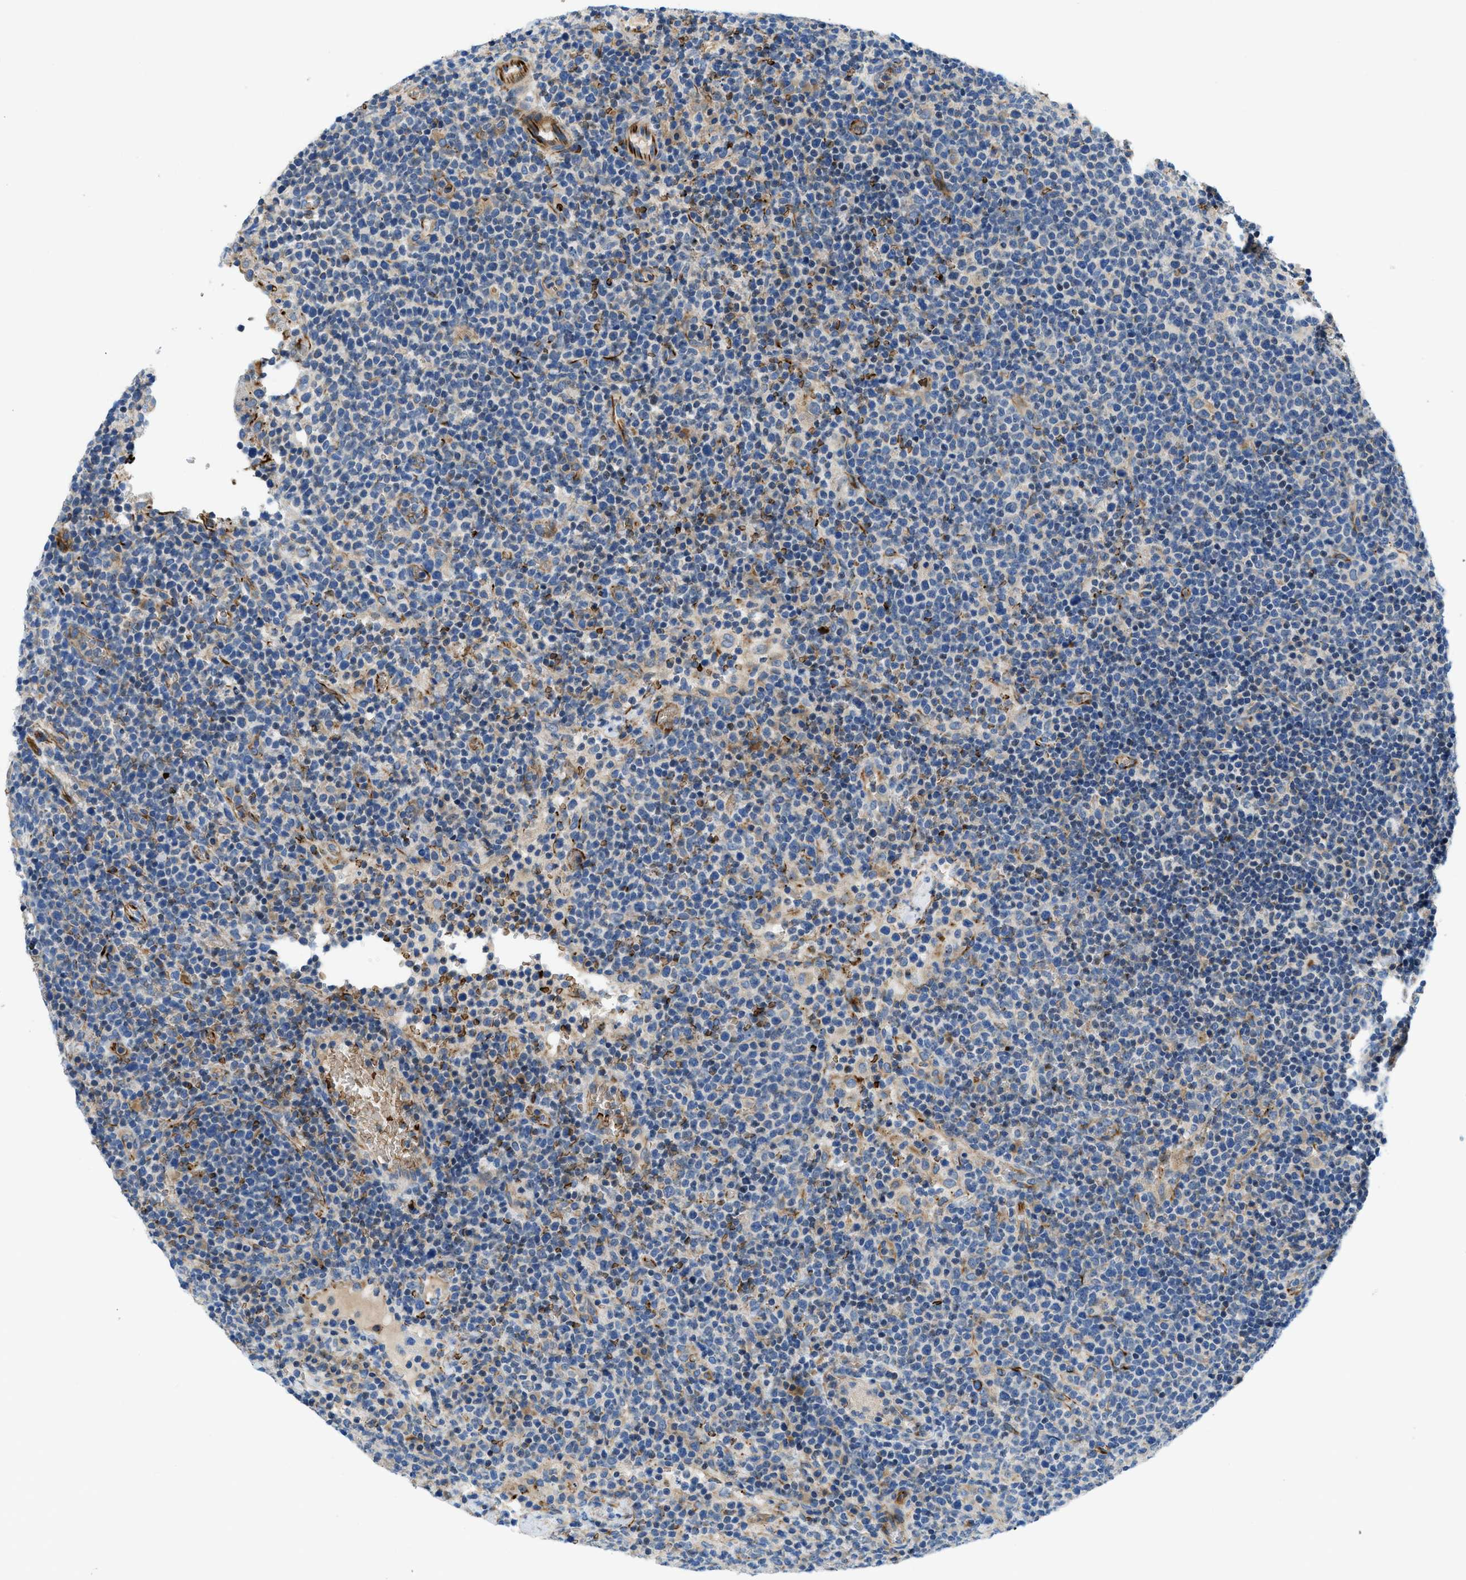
{"staining": {"intensity": "weak", "quantity": "<25%", "location": "cytoplasmic/membranous"}, "tissue": "lymphoma", "cell_type": "Tumor cells", "image_type": "cancer", "snomed": [{"axis": "morphology", "description": "Malignant lymphoma, non-Hodgkin's type, High grade"}, {"axis": "topography", "description": "Lymph node"}], "caption": "Immunohistochemical staining of high-grade malignant lymphoma, non-Hodgkin's type exhibits no significant staining in tumor cells.", "gene": "ZNF831", "patient": {"sex": "male", "age": 61}}